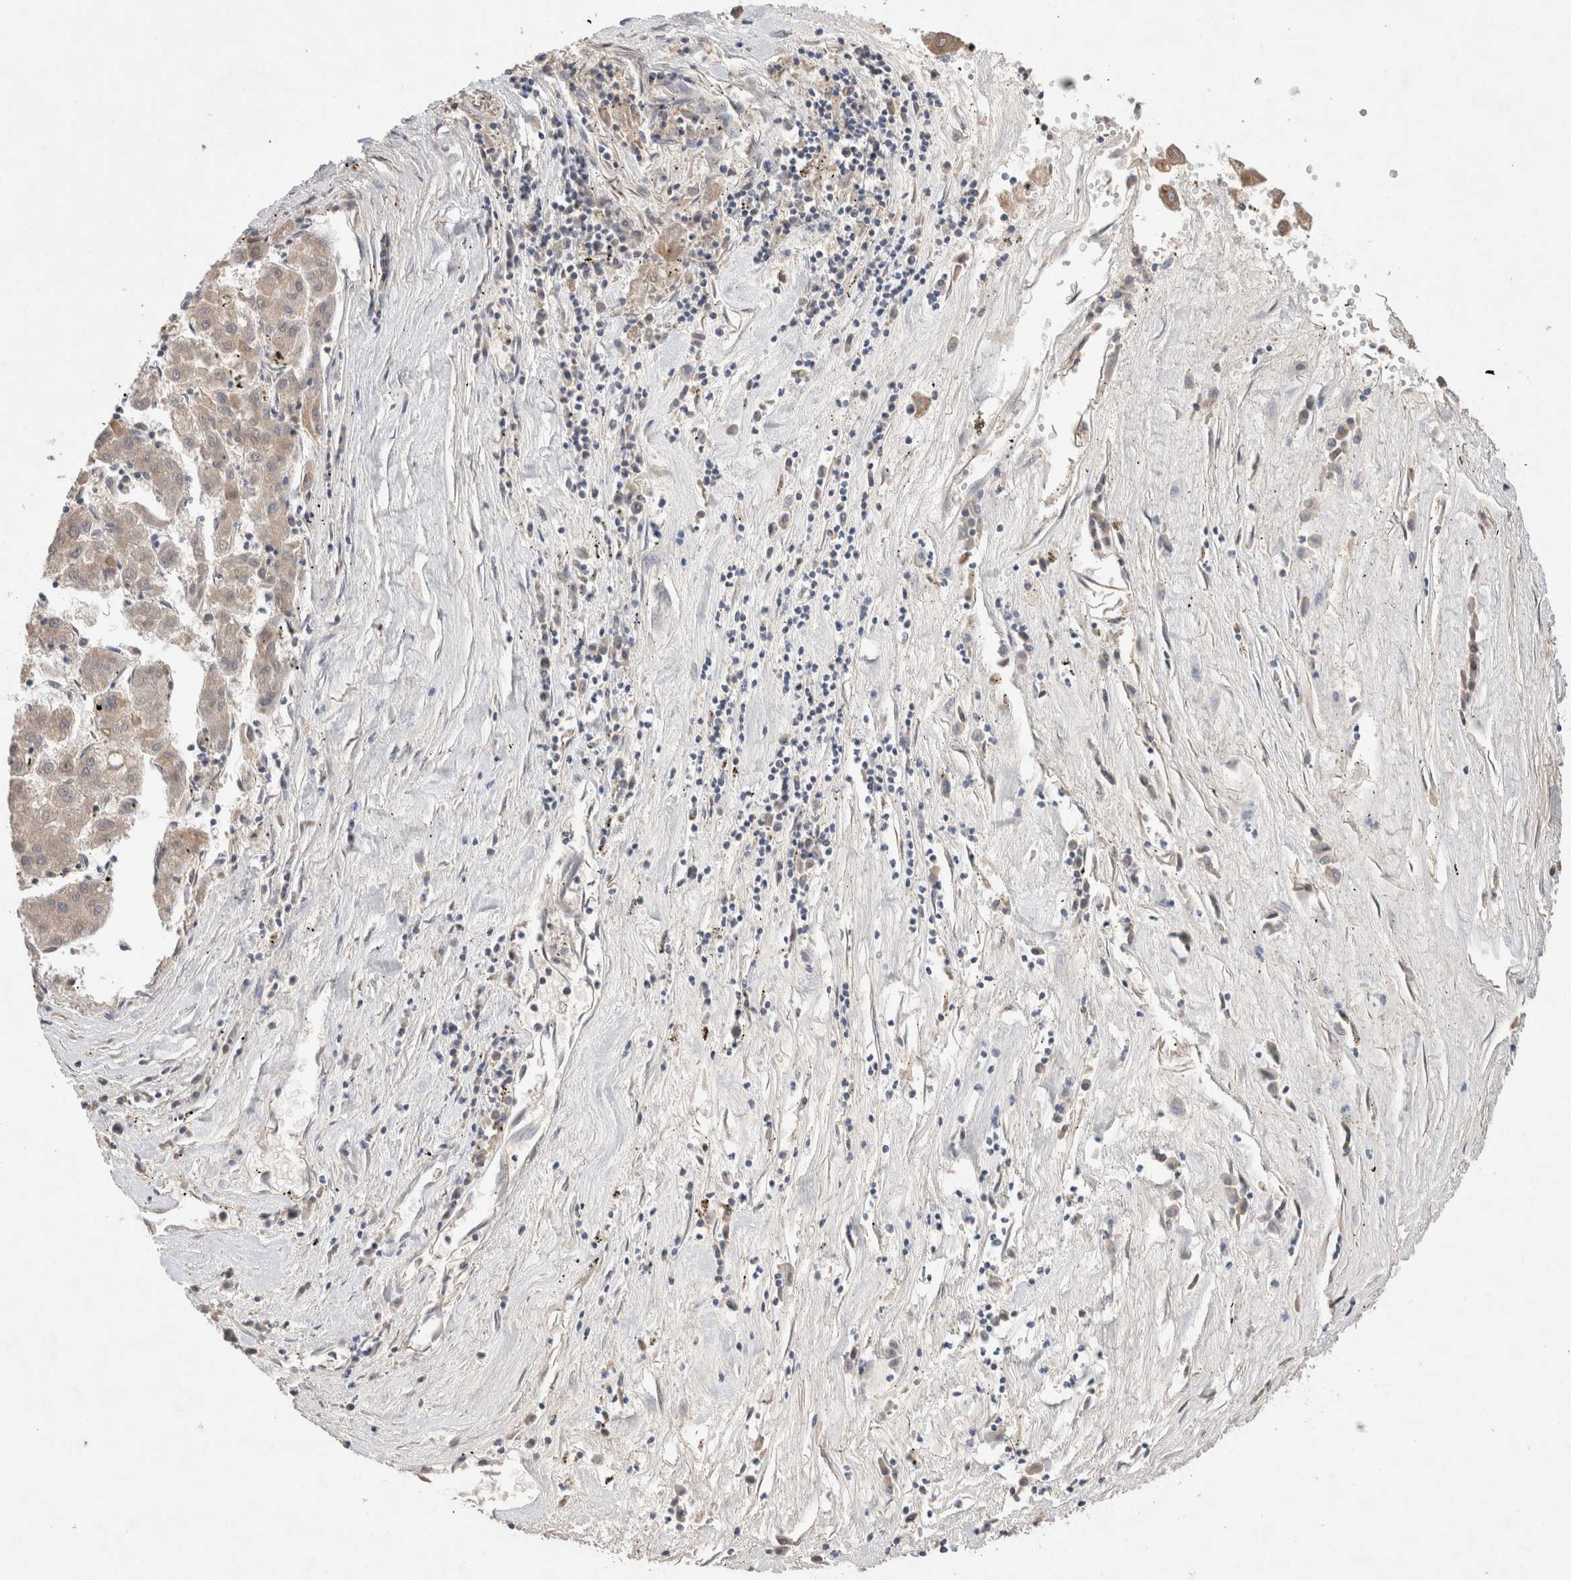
{"staining": {"intensity": "weak", "quantity": "25%-75%", "location": "cytoplasmic/membranous"}, "tissue": "liver cancer", "cell_type": "Tumor cells", "image_type": "cancer", "snomed": [{"axis": "morphology", "description": "Carcinoma, Hepatocellular, NOS"}, {"axis": "topography", "description": "Liver"}], "caption": "Liver hepatocellular carcinoma tissue displays weak cytoplasmic/membranous staining in about 25%-75% of tumor cells The staining was performed using DAB (3,3'-diaminobenzidine), with brown indicating positive protein expression. Nuclei are stained blue with hematoxylin.", "gene": "SYDE2", "patient": {"sex": "male", "age": 72}}